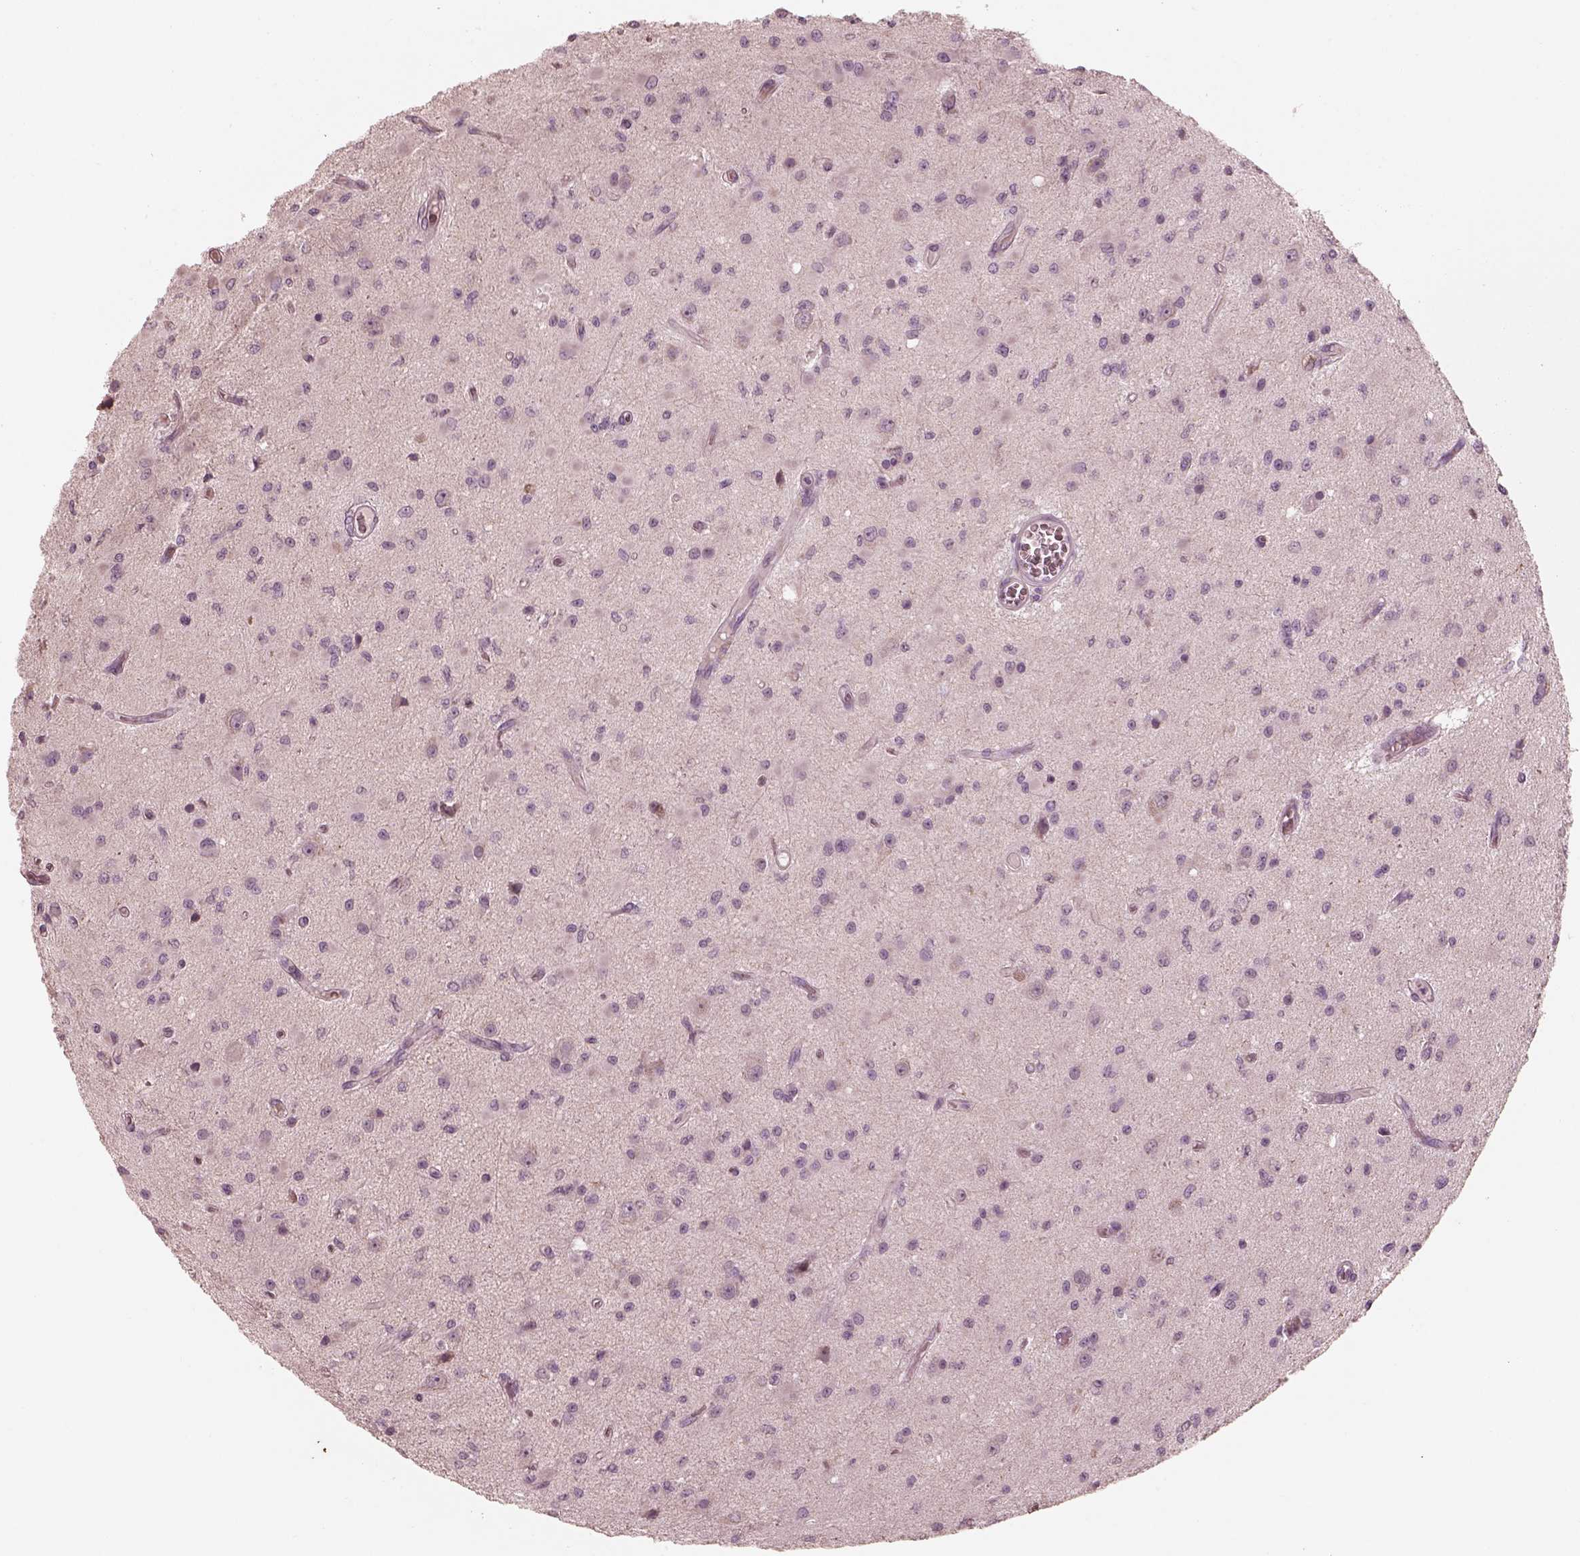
{"staining": {"intensity": "negative", "quantity": "none", "location": "none"}, "tissue": "glioma", "cell_type": "Tumor cells", "image_type": "cancer", "snomed": [{"axis": "morphology", "description": "Glioma, malignant, Low grade"}, {"axis": "topography", "description": "Brain"}], "caption": "Immunohistochemical staining of low-grade glioma (malignant) displays no significant positivity in tumor cells.", "gene": "ANKLE1", "patient": {"sex": "female", "age": 45}}